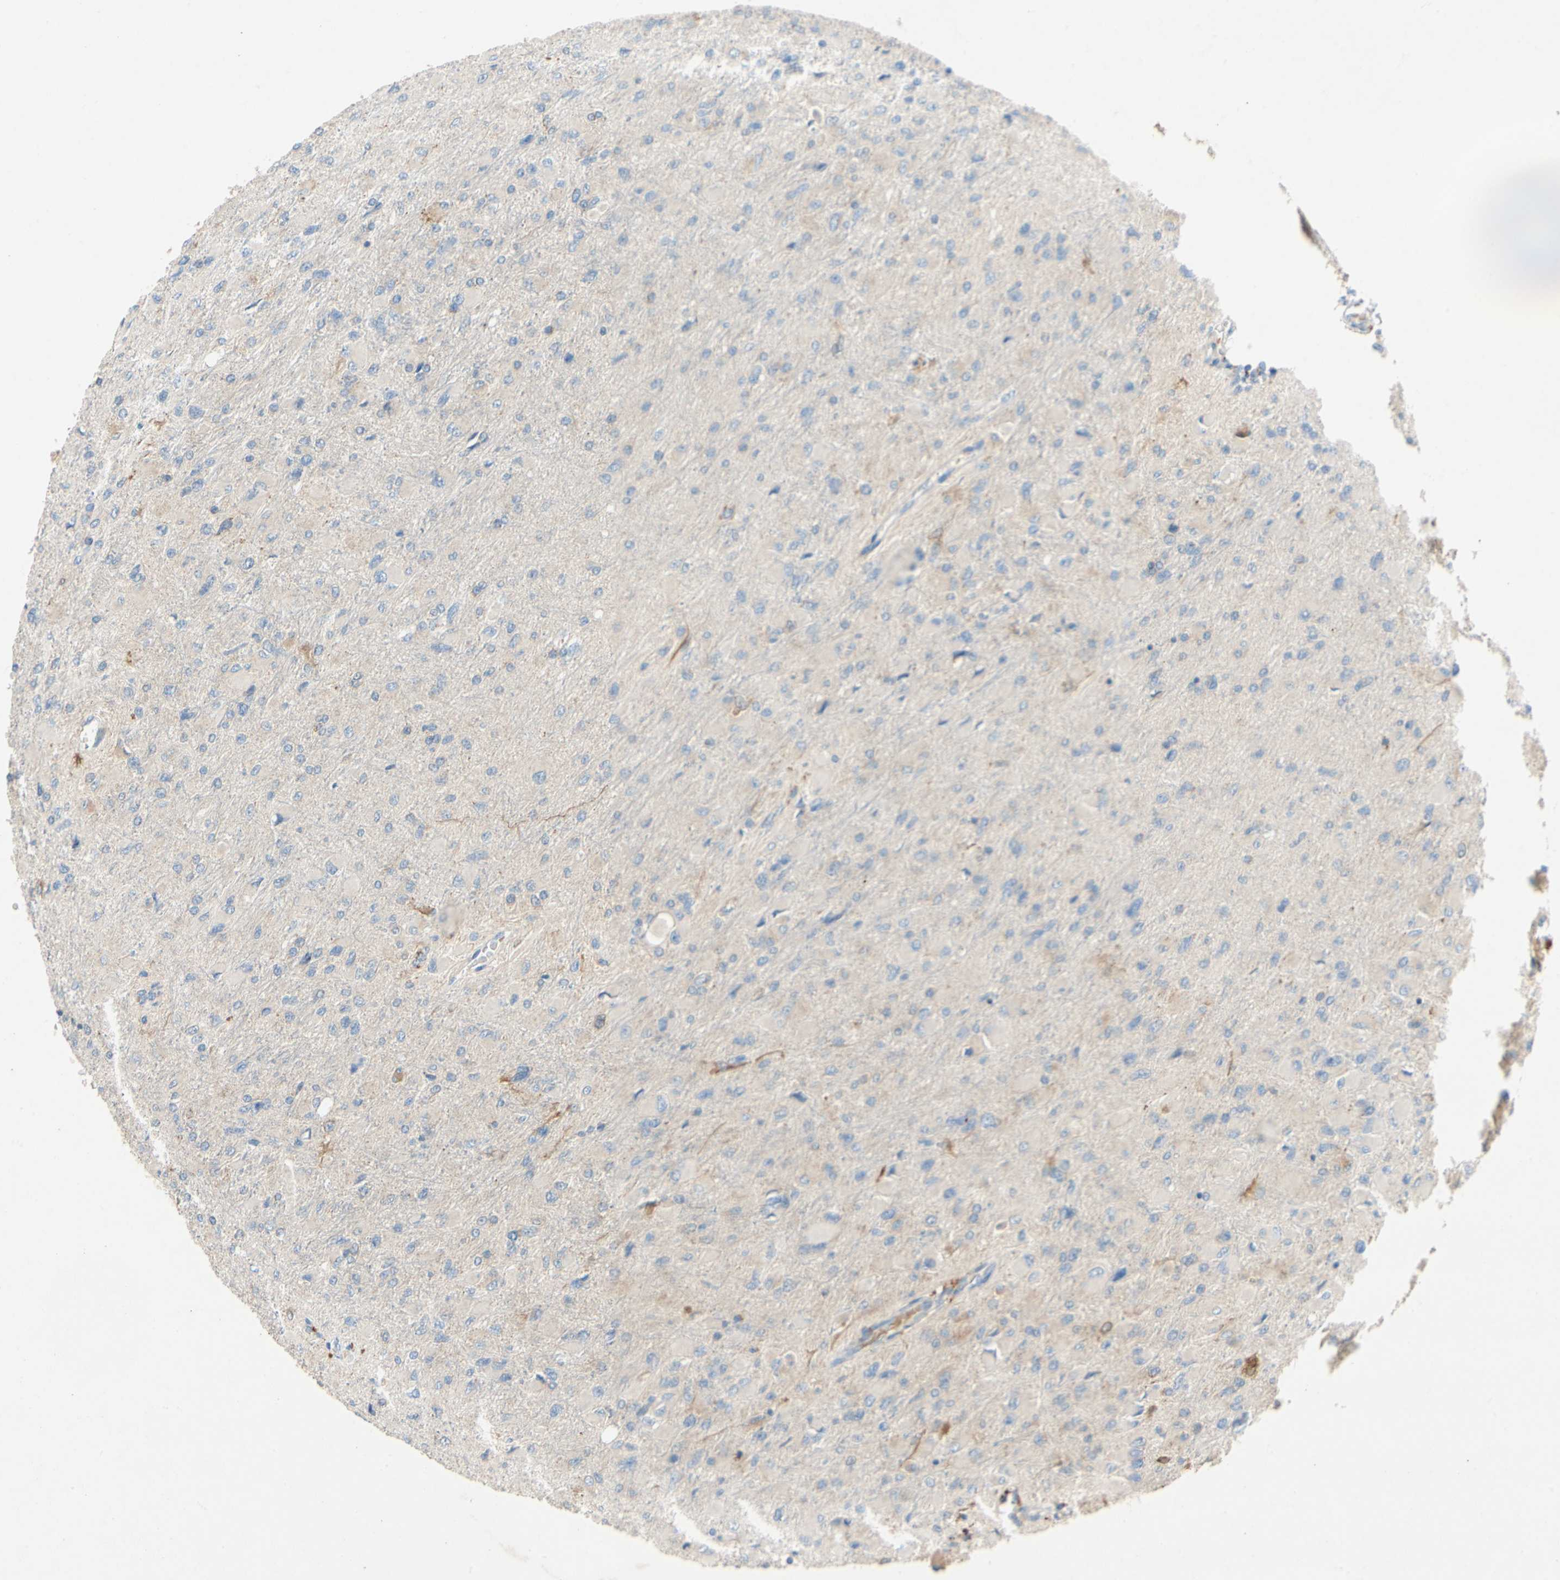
{"staining": {"intensity": "negative", "quantity": "none", "location": "none"}, "tissue": "glioma", "cell_type": "Tumor cells", "image_type": "cancer", "snomed": [{"axis": "morphology", "description": "Glioma, malignant, High grade"}, {"axis": "topography", "description": "Cerebral cortex"}], "caption": "Immunohistochemistry micrograph of malignant high-grade glioma stained for a protein (brown), which exhibits no staining in tumor cells. (Stains: DAB IHC with hematoxylin counter stain, Microscopy: brightfield microscopy at high magnification).", "gene": "KLHDC8B", "patient": {"sex": "female", "age": 36}}